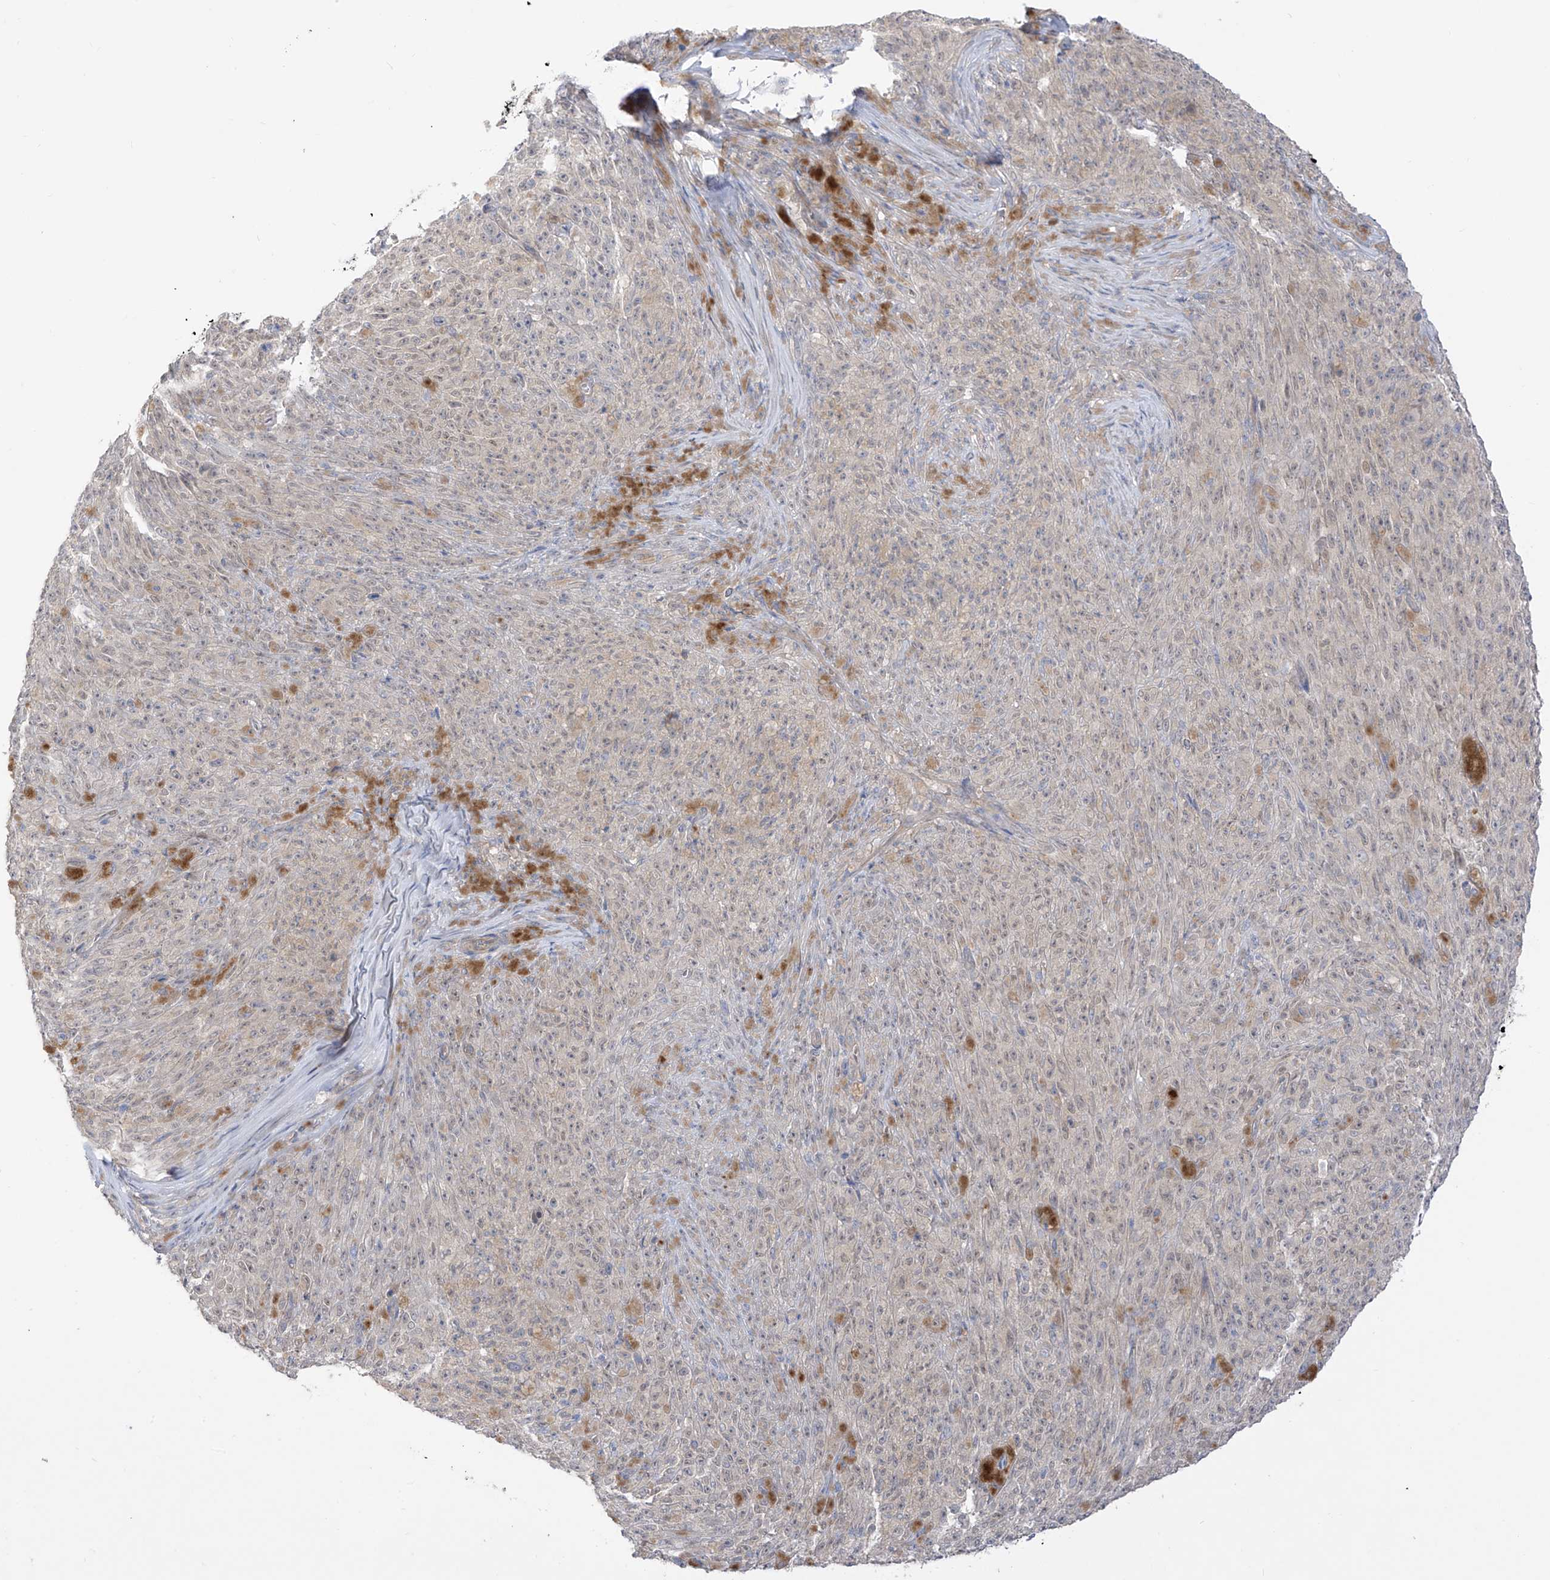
{"staining": {"intensity": "negative", "quantity": "none", "location": "none"}, "tissue": "melanoma", "cell_type": "Tumor cells", "image_type": "cancer", "snomed": [{"axis": "morphology", "description": "Malignant melanoma, NOS"}, {"axis": "topography", "description": "Skin"}], "caption": "A photomicrograph of human melanoma is negative for staining in tumor cells.", "gene": "EIPR1", "patient": {"sex": "female", "age": 82}}